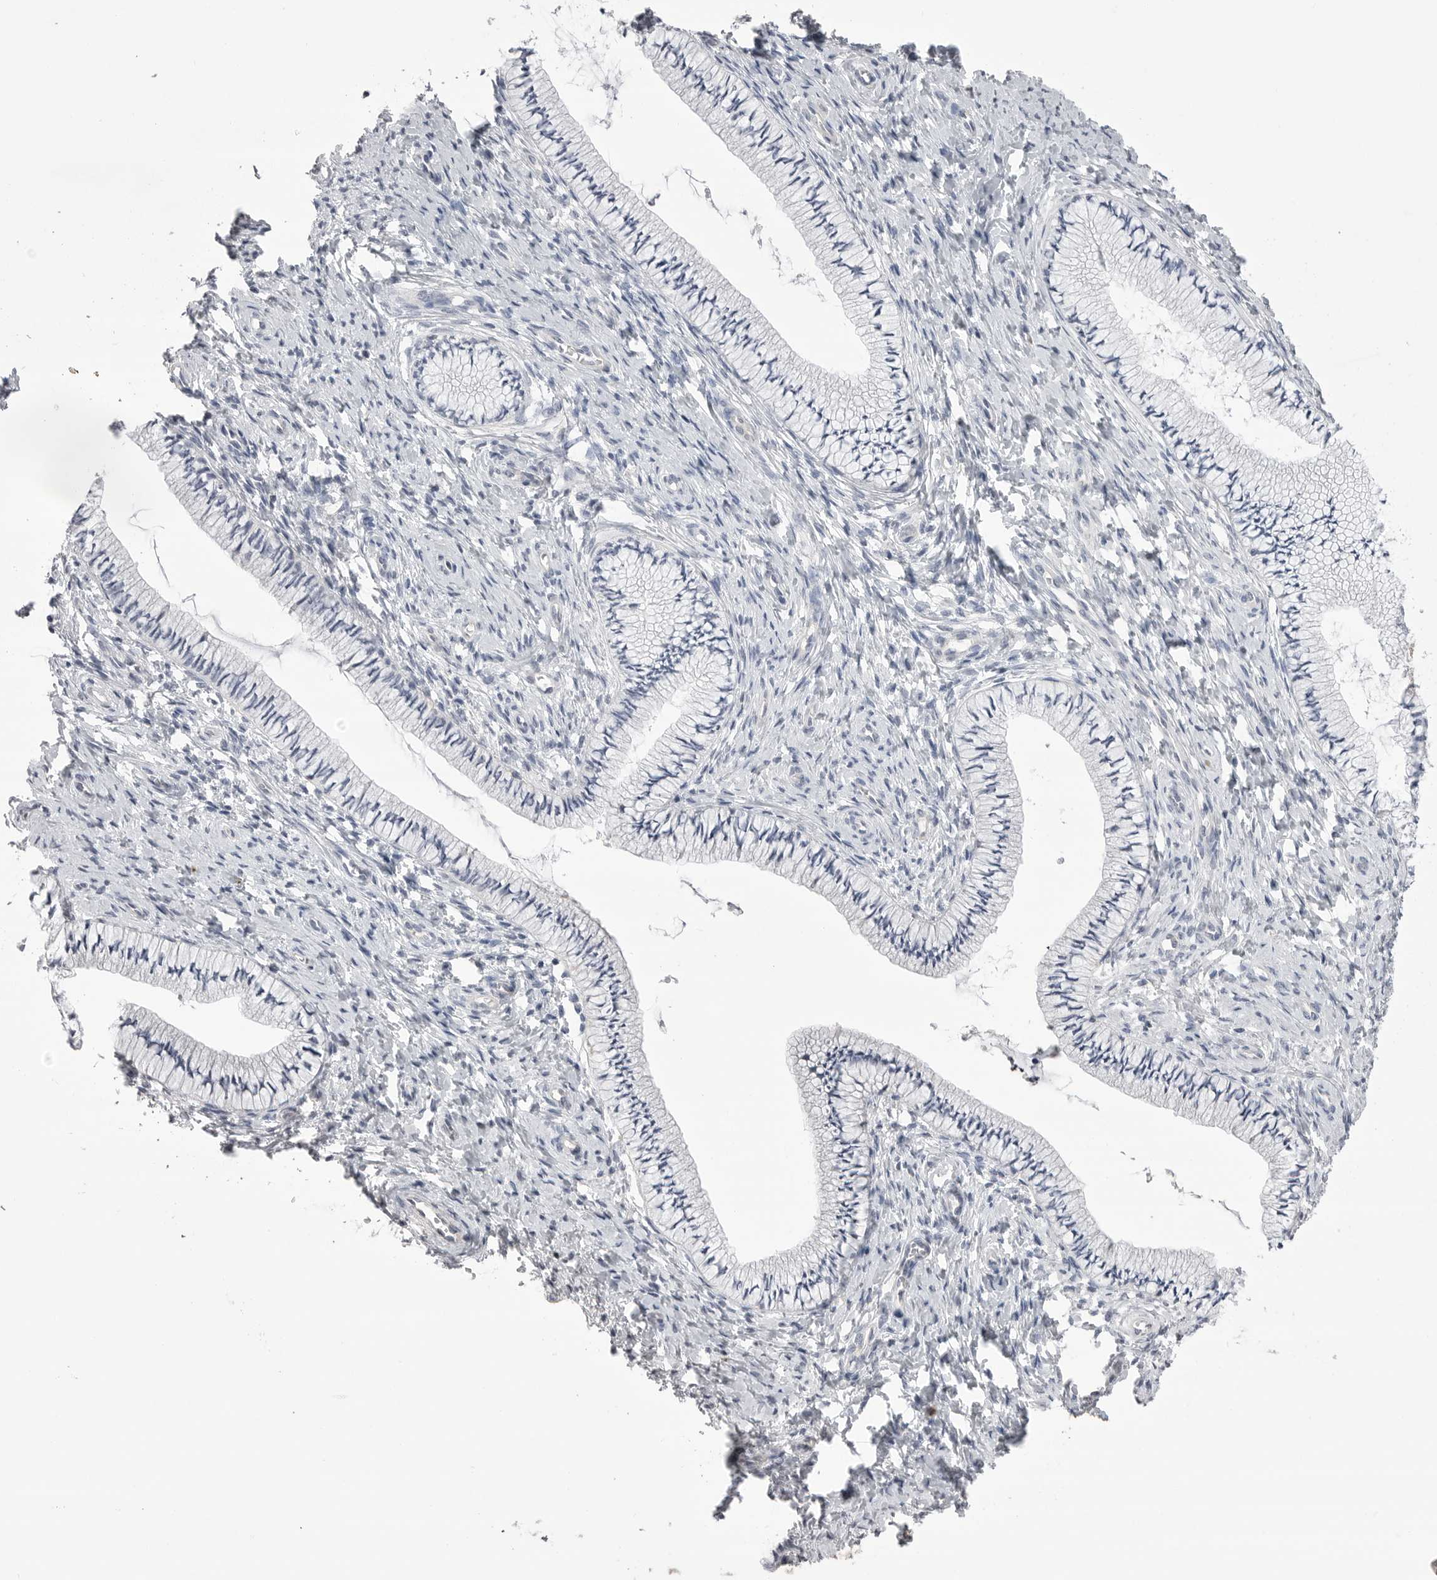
{"staining": {"intensity": "negative", "quantity": "none", "location": "none"}, "tissue": "cervix", "cell_type": "Glandular cells", "image_type": "normal", "snomed": [{"axis": "morphology", "description": "Normal tissue, NOS"}, {"axis": "topography", "description": "Cervix"}], "caption": "Immunohistochemistry (IHC) of normal cervix reveals no expression in glandular cells. The staining is performed using DAB (3,3'-diaminobenzidine) brown chromogen with nuclei counter-stained in using hematoxylin.", "gene": "DLGAP3", "patient": {"sex": "female", "age": 36}}